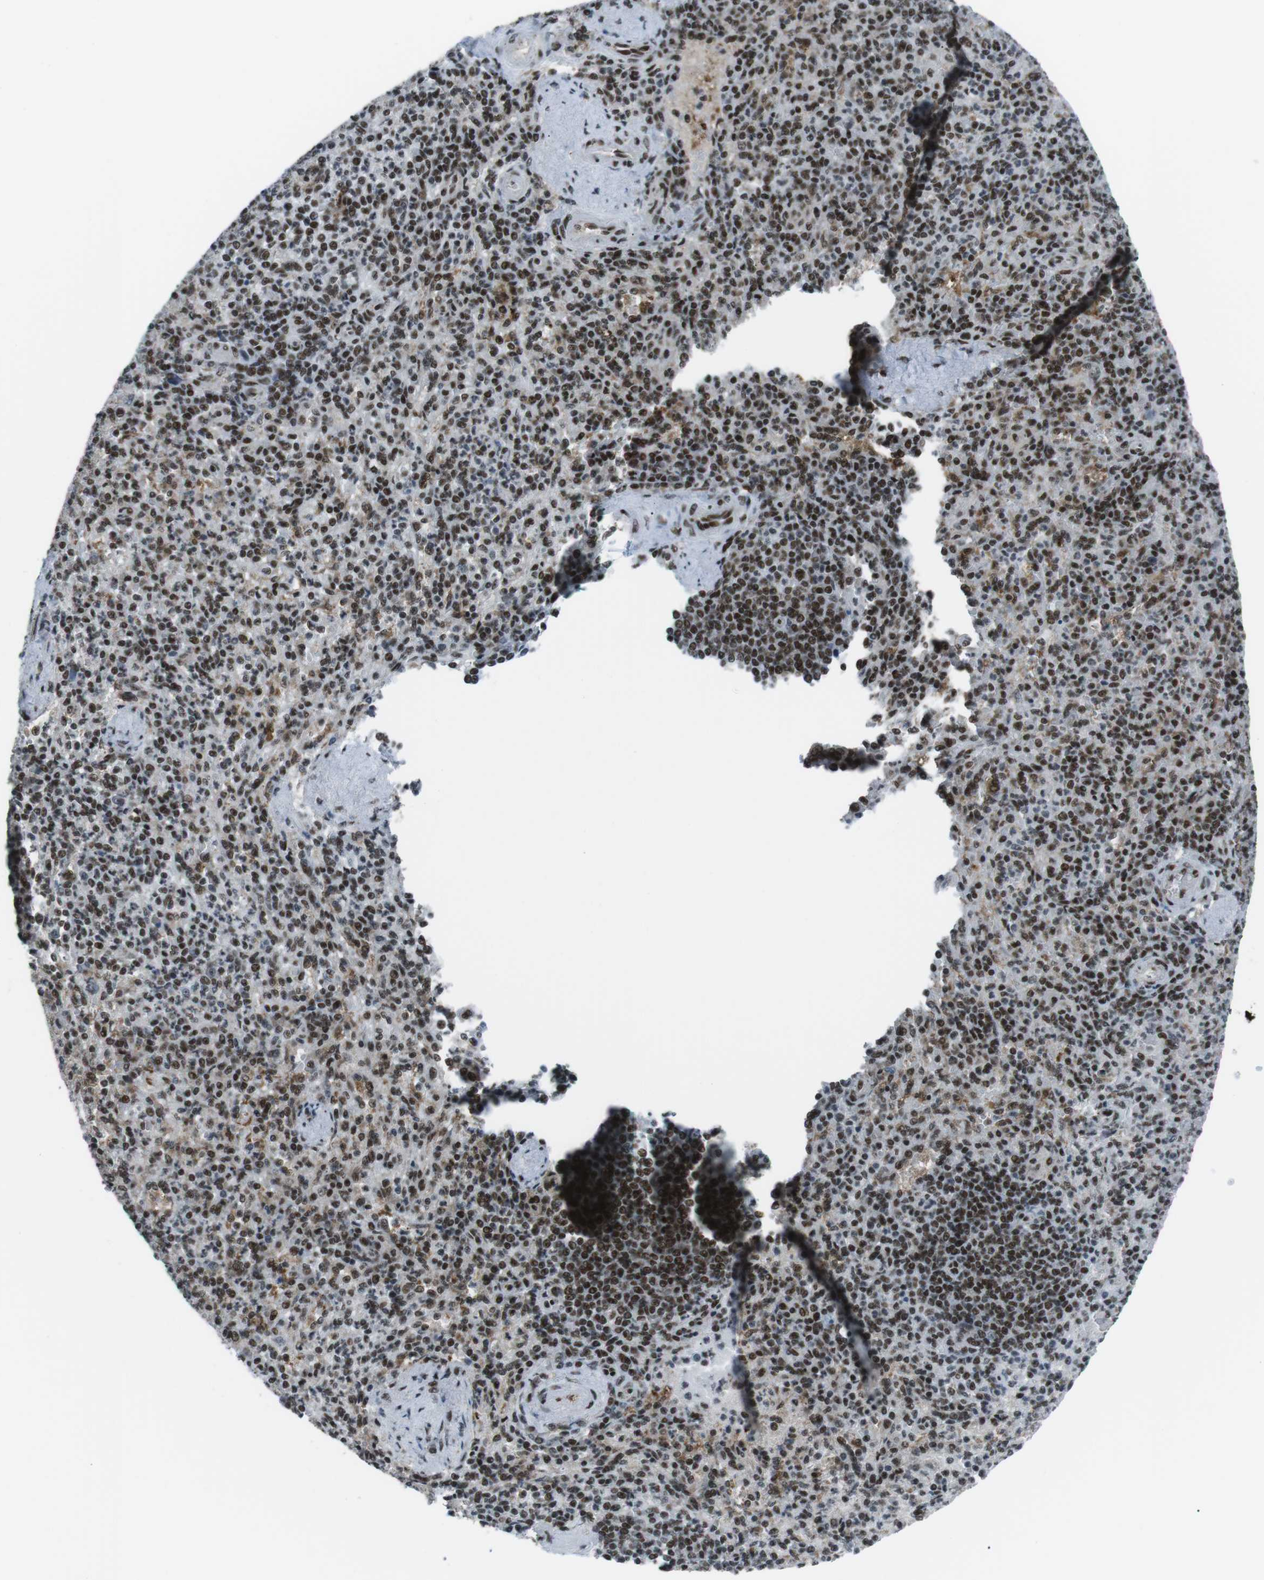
{"staining": {"intensity": "strong", "quantity": ">75%", "location": "nuclear"}, "tissue": "spleen", "cell_type": "Cells in red pulp", "image_type": "normal", "snomed": [{"axis": "morphology", "description": "Normal tissue, NOS"}, {"axis": "topography", "description": "Spleen"}], "caption": "Spleen stained with DAB (3,3'-diaminobenzidine) immunohistochemistry reveals high levels of strong nuclear expression in approximately >75% of cells in red pulp.", "gene": "TAF1", "patient": {"sex": "female", "age": 74}}